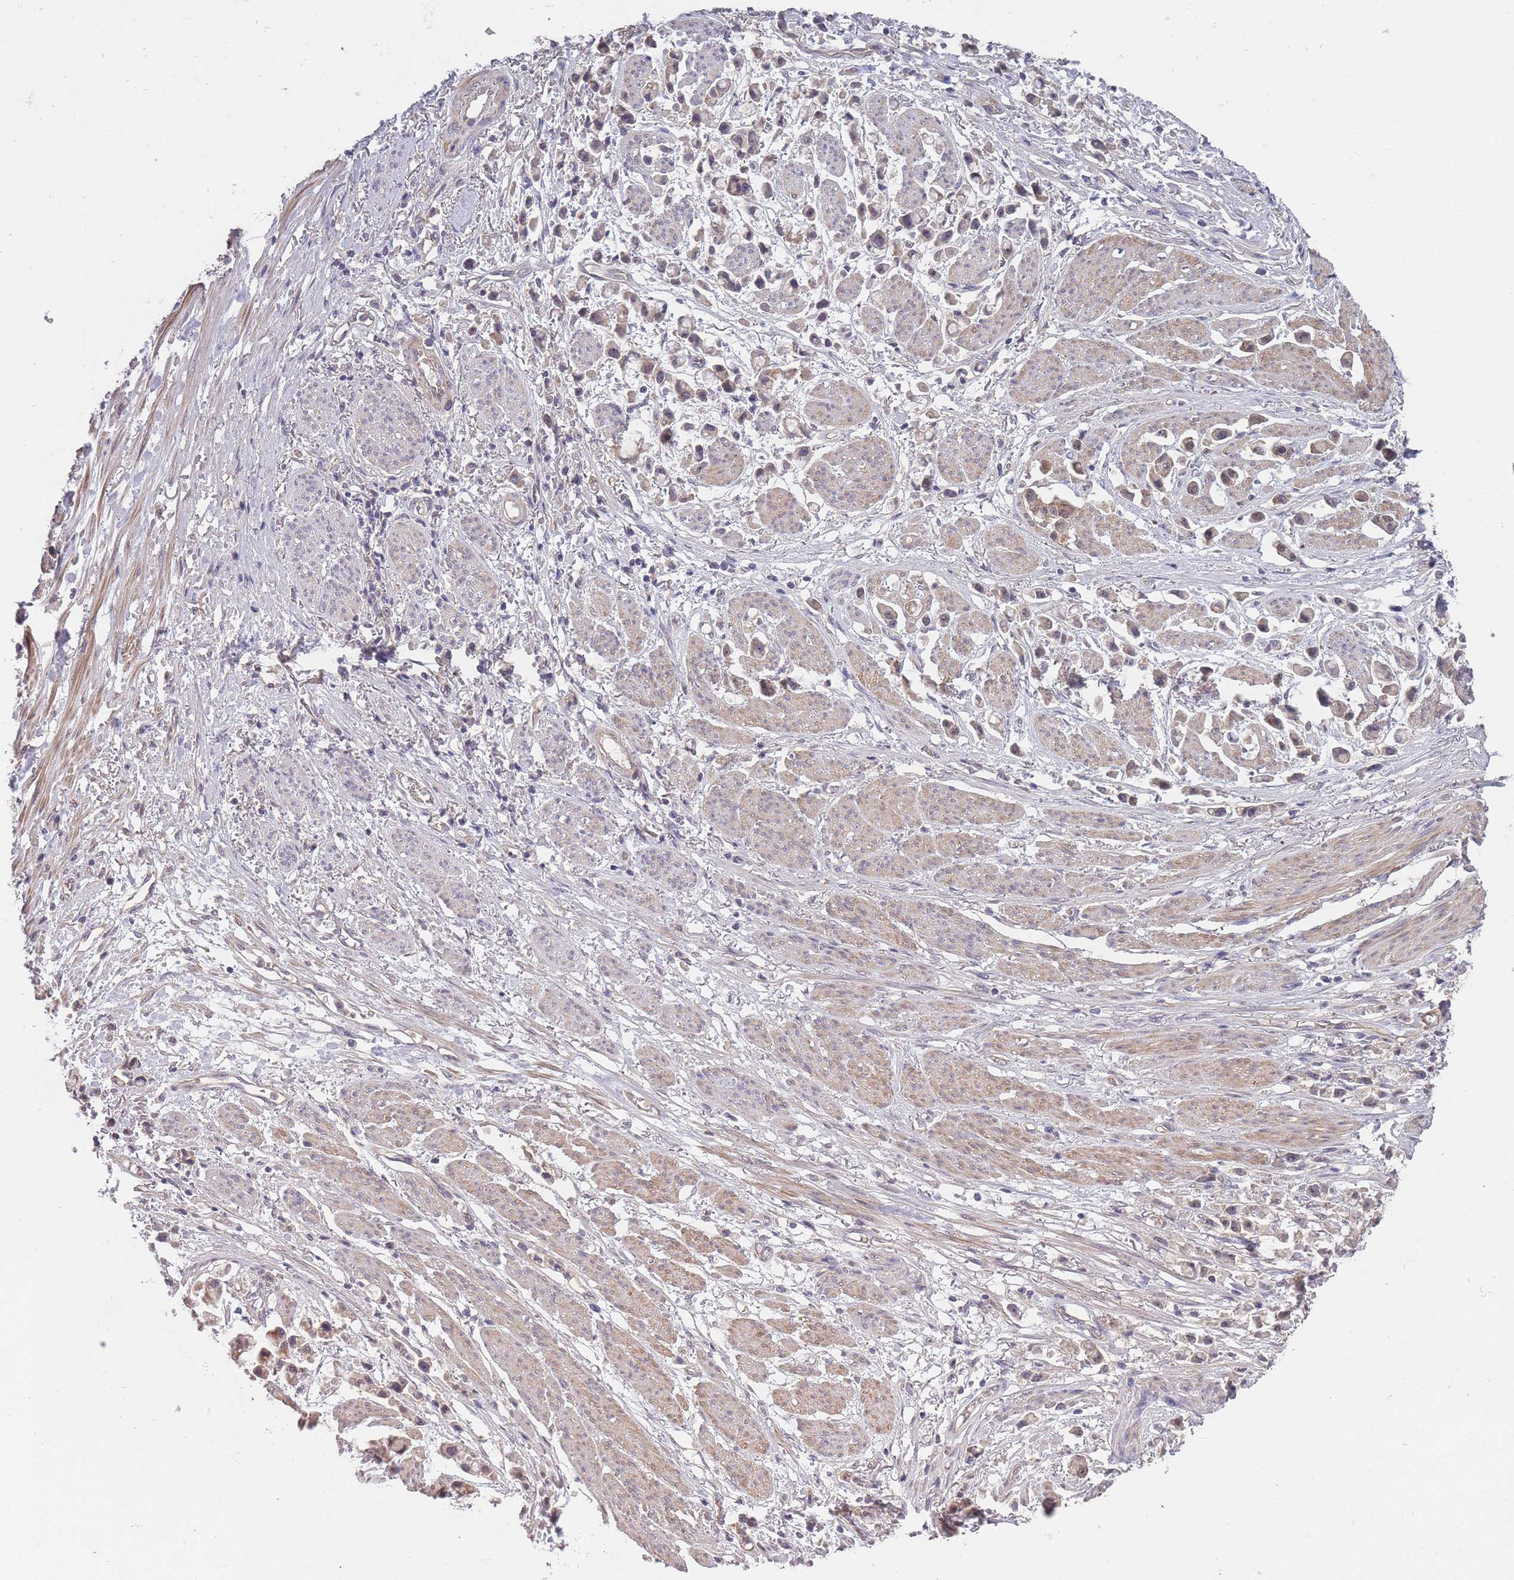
{"staining": {"intensity": "weak", "quantity": "<25%", "location": "nuclear"}, "tissue": "stomach cancer", "cell_type": "Tumor cells", "image_type": "cancer", "snomed": [{"axis": "morphology", "description": "Adenocarcinoma, NOS"}, {"axis": "topography", "description": "Stomach"}], "caption": "Protein analysis of stomach adenocarcinoma demonstrates no significant staining in tumor cells.", "gene": "KIAA1755", "patient": {"sex": "female", "age": 81}}